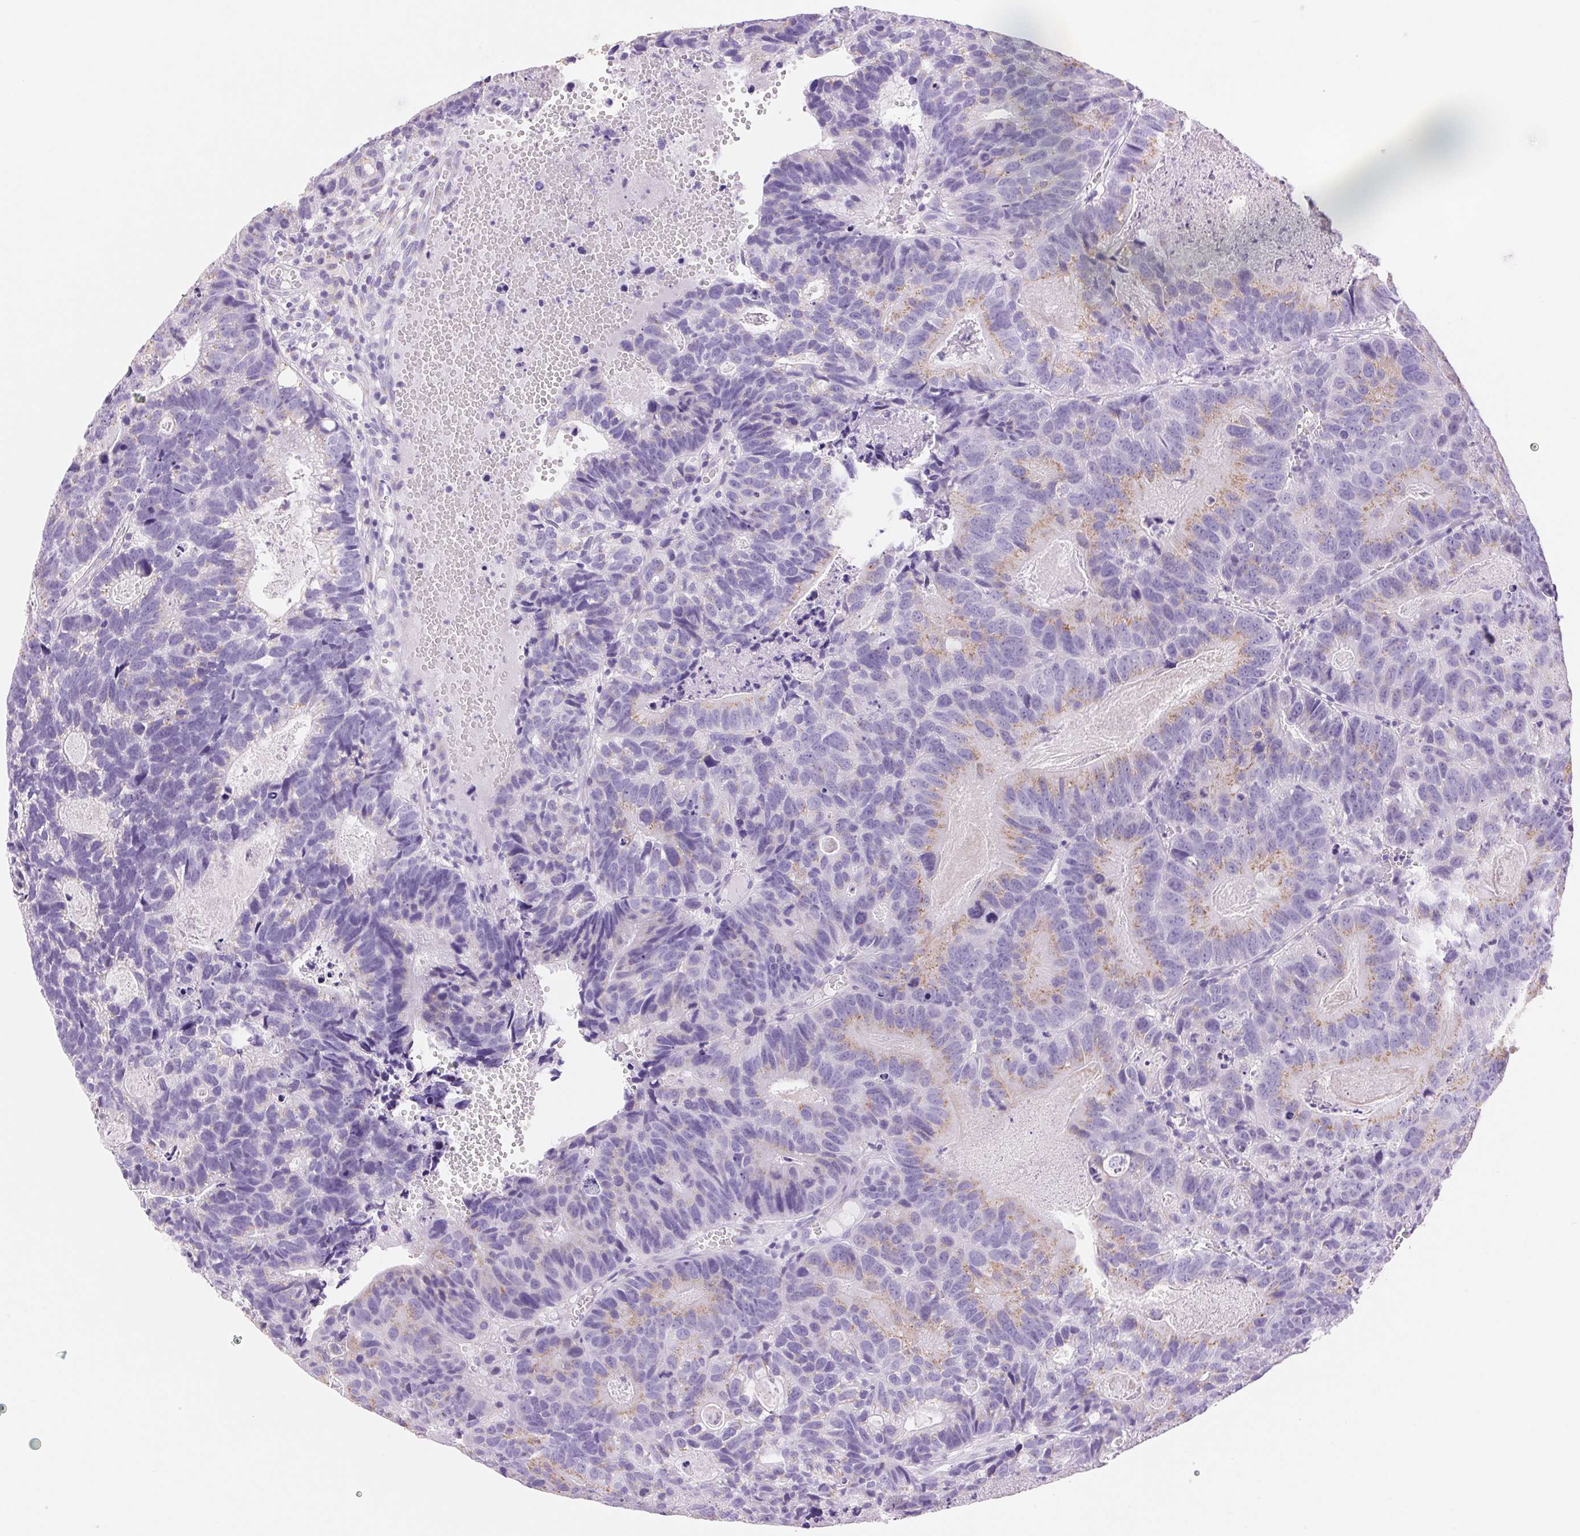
{"staining": {"intensity": "weak", "quantity": "<25%", "location": "cytoplasmic/membranous"}, "tissue": "head and neck cancer", "cell_type": "Tumor cells", "image_type": "cancer", "snomed": [{"axis": "morphology", "description": "Adenocarcinoma, NOS"}, {"axis": "topography", "description": "Head-Neck"}], "caption": "This is a histopathology image of IHC staining of adenocarcinoma (head and neck), which shows no positivity in tumor cells.", "gene": "SERPINB3", "patient": {"sex": "male", "age": 62}}